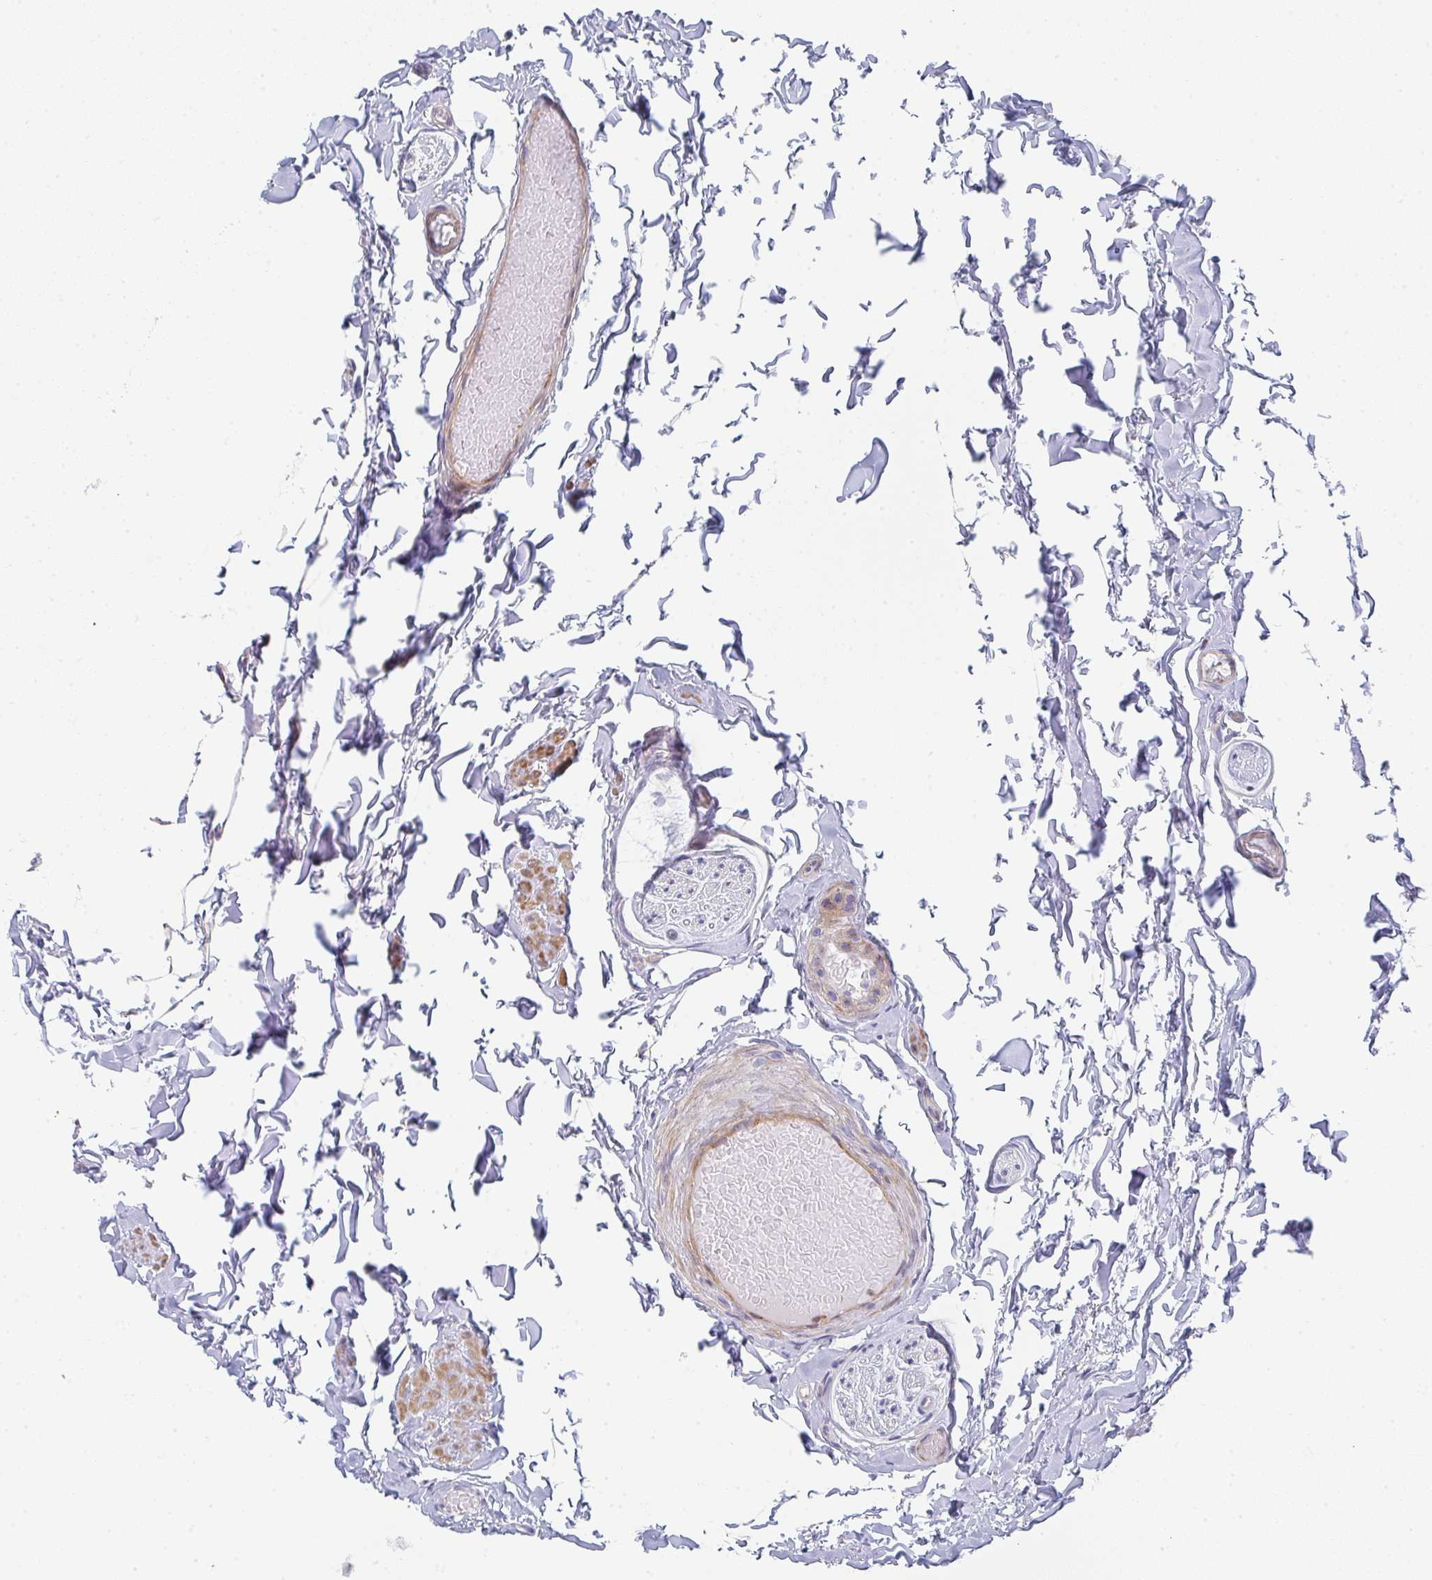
{"staining": {"intensity": "strong", "quantity": "<25%", "location": "cytoplasmic/membranous"}, "tissue": "epididymis", "cell_type": "Glandular cells", "image_type": "normal", "snomed": [{"axis": "morphology", "description": "Normal tissue, NOS"}, {"axis": "topography", "description": "Epididymis"}], "caption": "Immunohistochemistry (IHC) of normal human epididymis exhibits medium levels of strong cytoplasmic/membranous expression in about <25% of glandular cells. (Brightfield microscopy of DAB IHC at high magnification).", "gene": "KLHL33", "patient": {"sex": "male", "age": 48}}